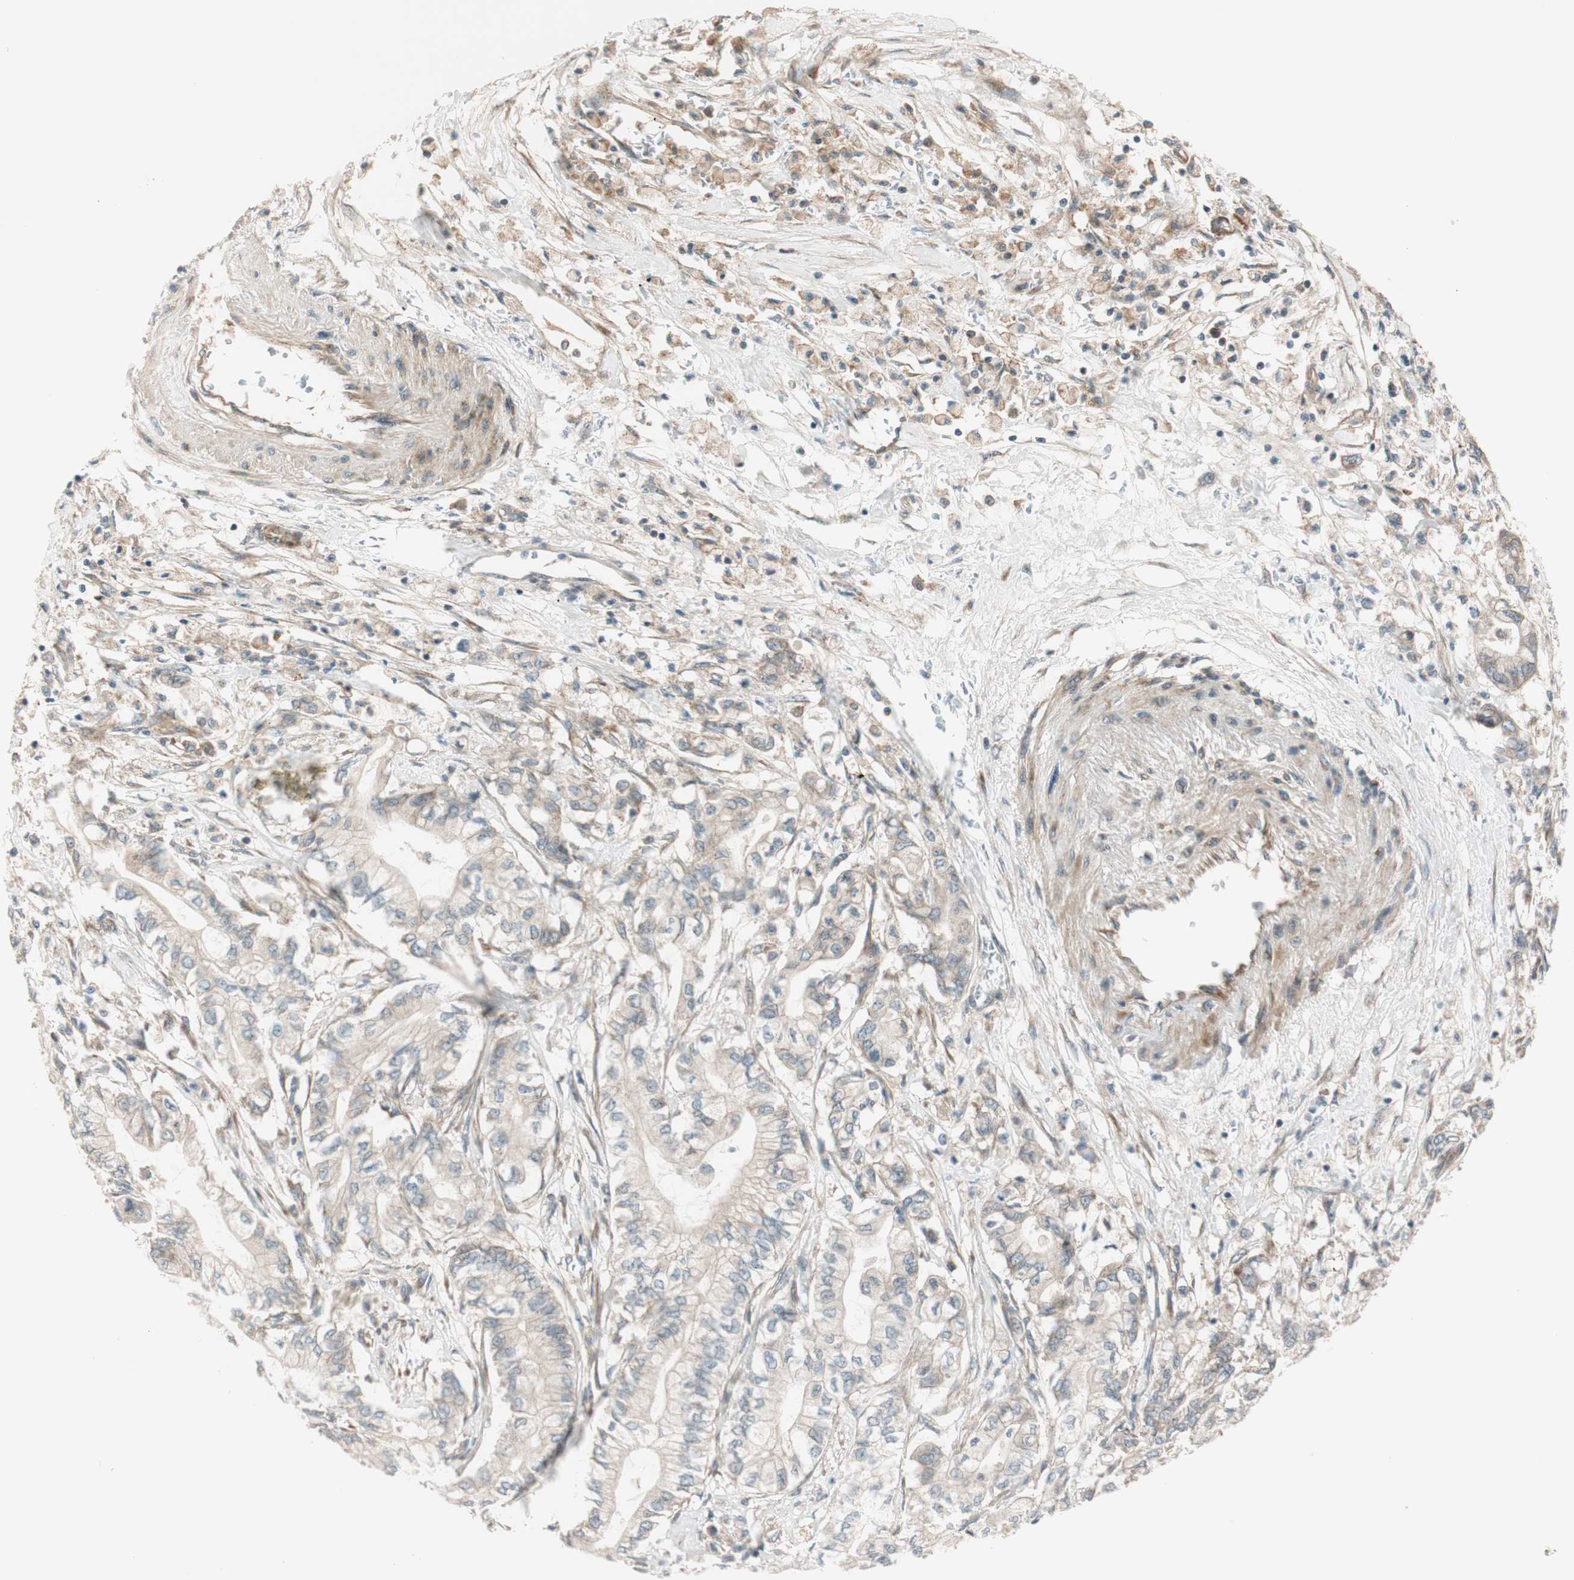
{"staining": {"intensity": "weak", "quantity": "25%-75%", "location": "cytoplasmic/membranous"}, "tissue": "pancreatic cancer", "cell_type": "Tumor cells", "image_type": "cancer", "snomed": [{"axis": "morphology", "description": "Adenocarcinoma, NOS"}, {"axis": "topography", "description": "Pancreas"}], "caption": "Immunohistochemistry (IHC) of pancreatic cancer (adenocarcinoma) exhibits low levels of weak cytoplasmic/membranous expression in approximately 25%-75% of tumor cells.", "gene": "ABI1", "patient": {"sex": "male", "age": 70}}